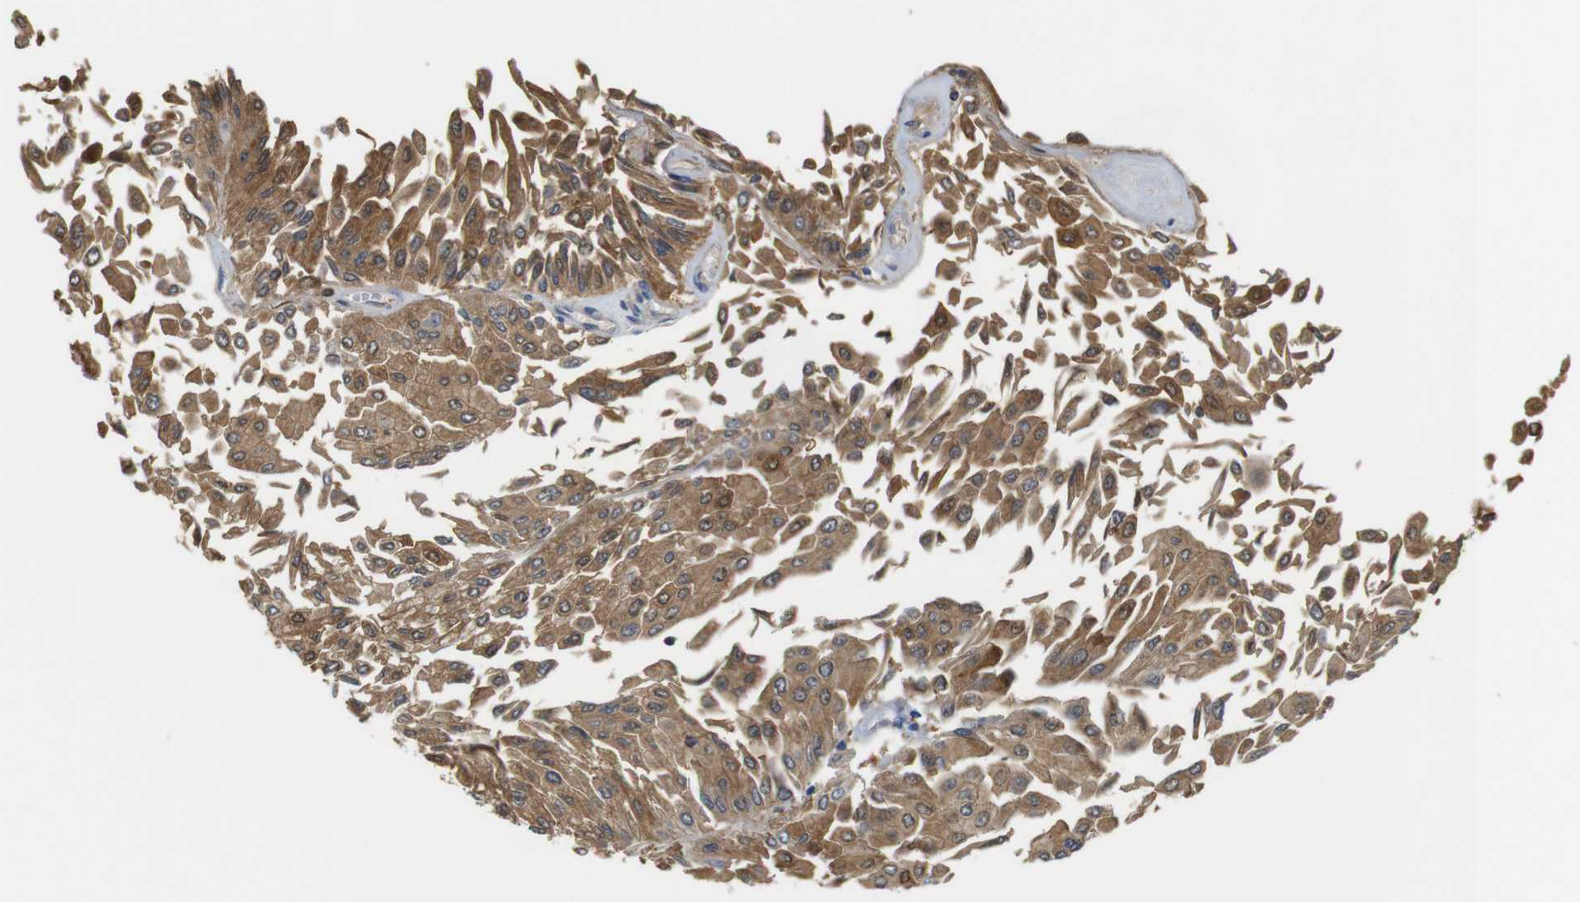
{"staining": {"intensity": "moderate", "quantity": ">75%", "location": "cytoplasmic/membranous"}, "tissue": "urothelial cancer", "cell_type": "Tumor cells", "image_type": "cancer", "snomed": [{"axis": "morphology", "description": "Urothelial carcinoma, Low grade"}, {"axis": "topography", "description": "Urinary bladder"}], "caption": "Low-grade urothelial carcinoma was stained to show a protein in brown. There is medium levels of moderate cytoplasmic/membranous staining in approximately >75% of tumor cells. The protein of interest is shown in brown color, while the nuclei are stained blue.", "gene": "NEBL", "patient": {"sex": "male", "age": 67}}